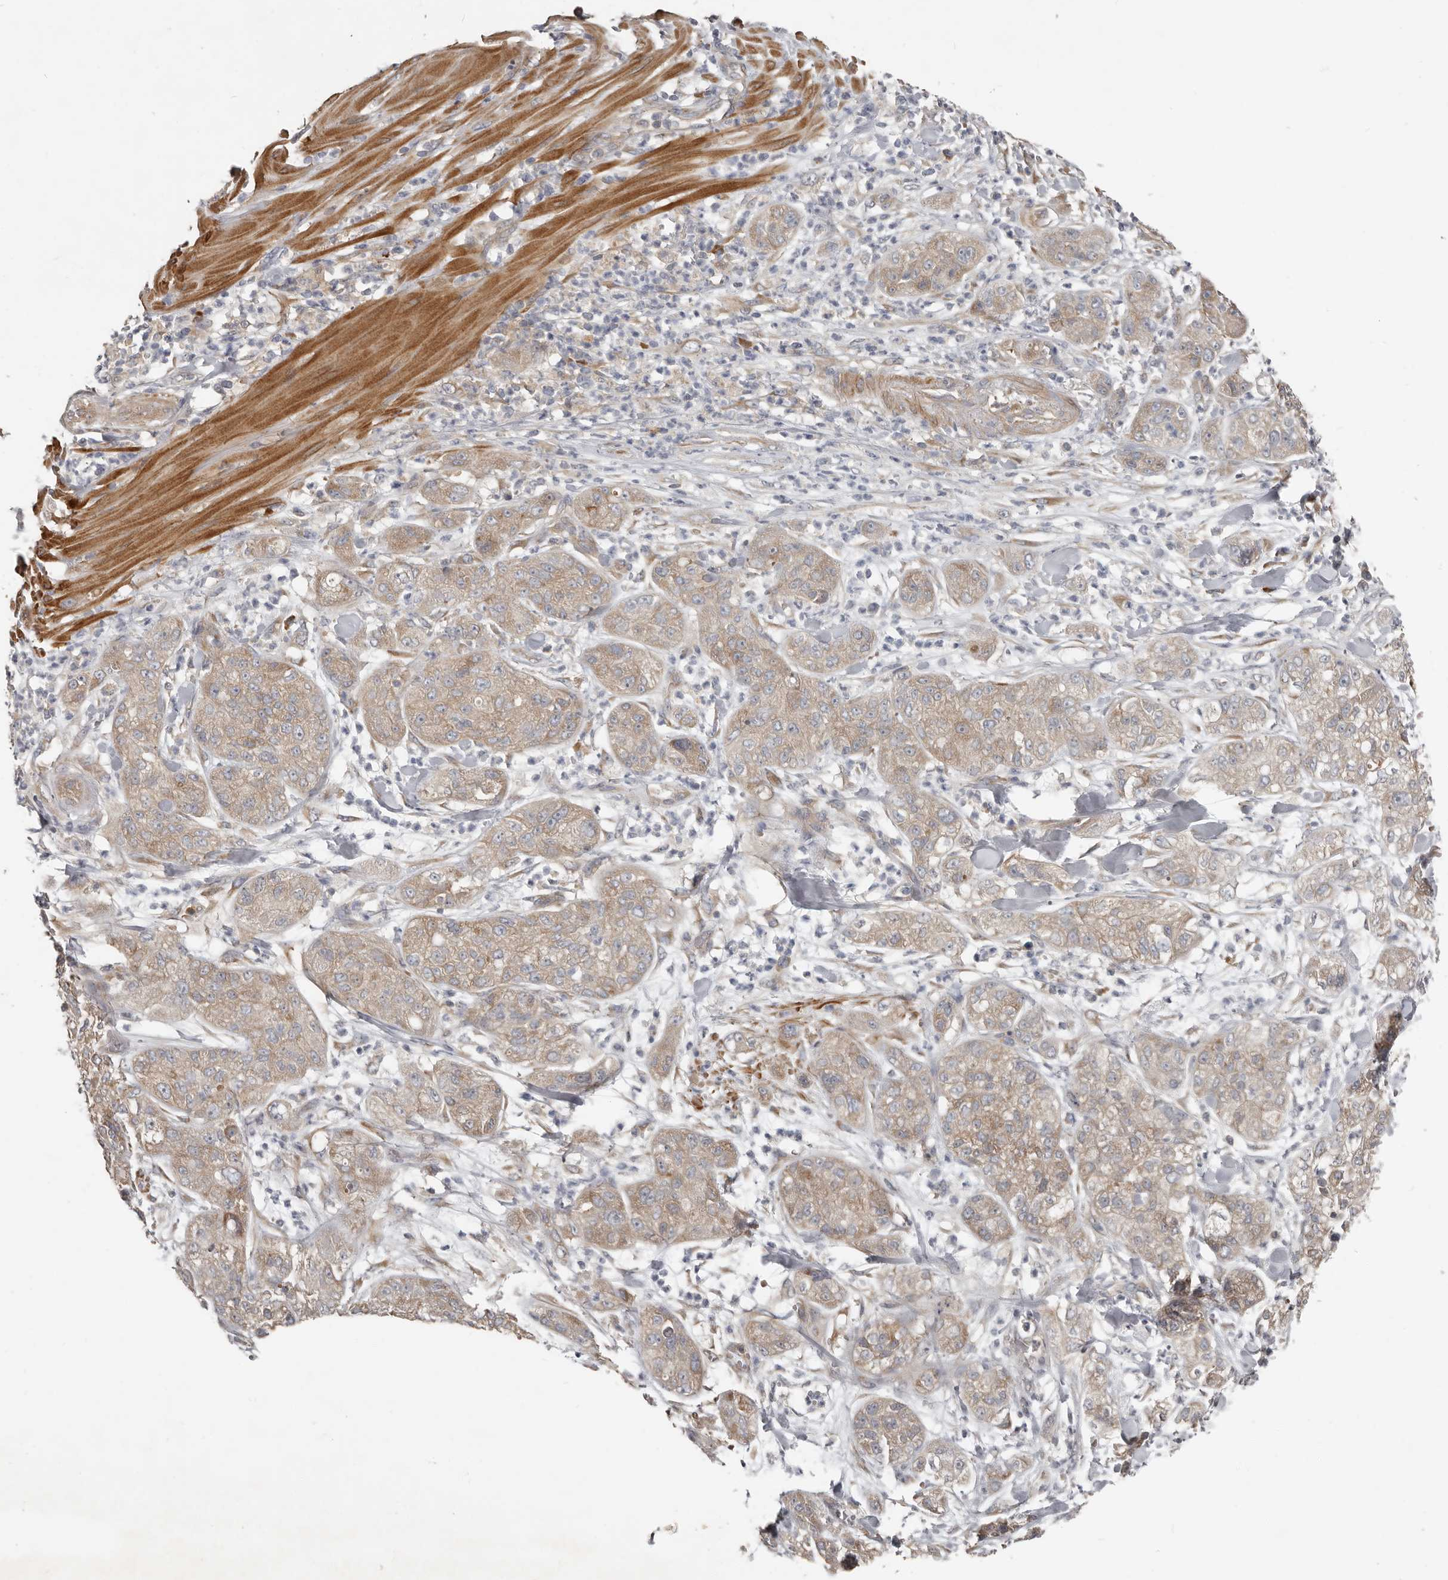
{"staining": {"intensity": "weak", "quantity": ">75%", "location": "cytoplasmic/membranous"}, "tissue": "pancreatic cancer", "cell_type": "Tumor cells", "image_type": "cancer", "snomed": [{"axis": "morphology", "description": "Adenocarcinoma, NOS"}, {"axis": "topography", "description": "Pancreas"}], "caption": "Brown immunohistochemical staining in human adenocarcinoma (pancreatic) demonstrates weak cytoplasmic/membranous expression in about >75% of tumor cells.", "gene": "AKNAD1", "patient": {"sex": "female", "age": 78}}